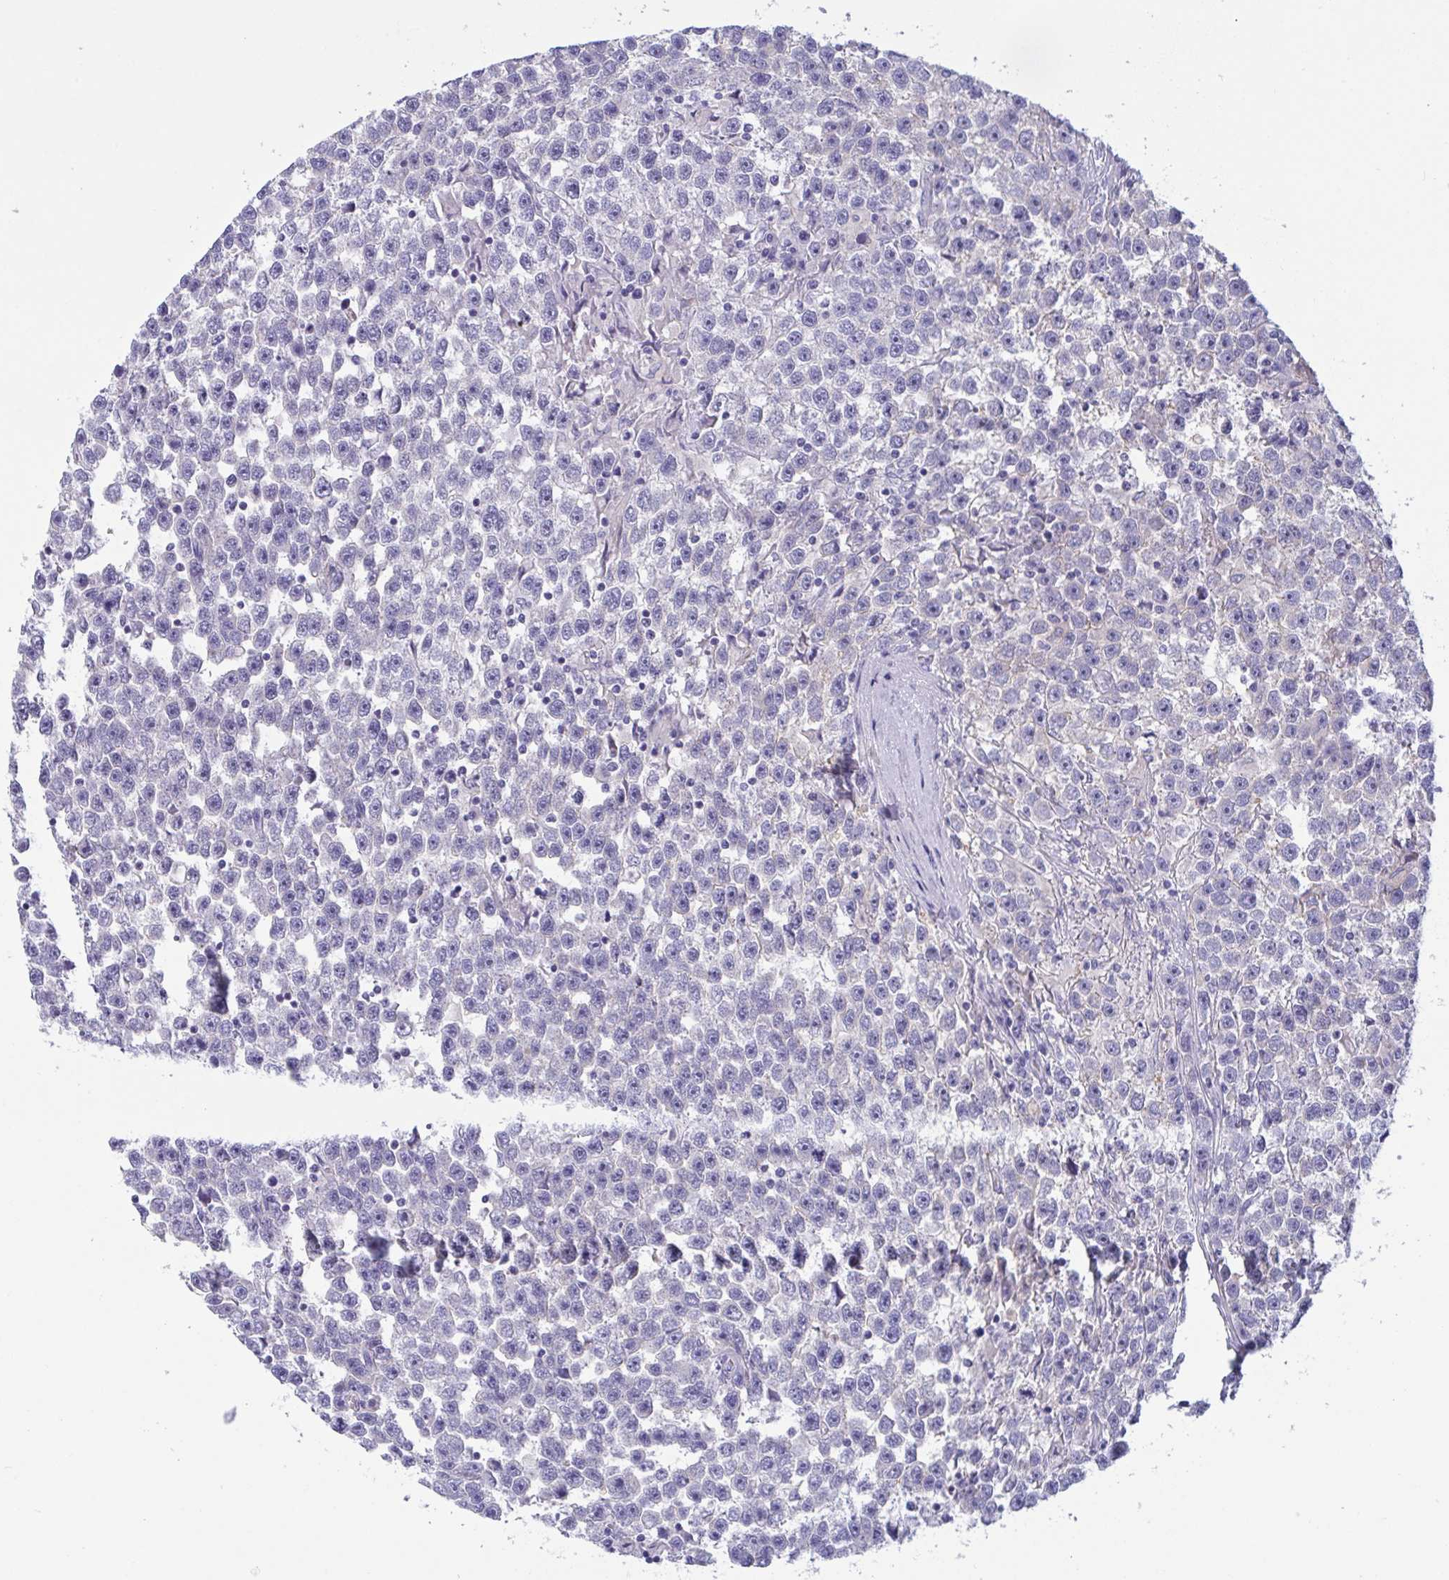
{"staining": {"intensity": "negative", "quantity": "none", "location": "none"}, "tissue": "testis cancer", "cell_type": "Tumor cells", "image_type": "cancer", "snomed": [{"axis": "morphology", "description": "Seminoma, NOS"}, {"axis": "topography", "description": "Testis"}], "caption": "Image shows no significant protein staining in tumor cells of testis cancer.", "gene": "OXLD1", "patient": {"sex": "male", "age": 31}}